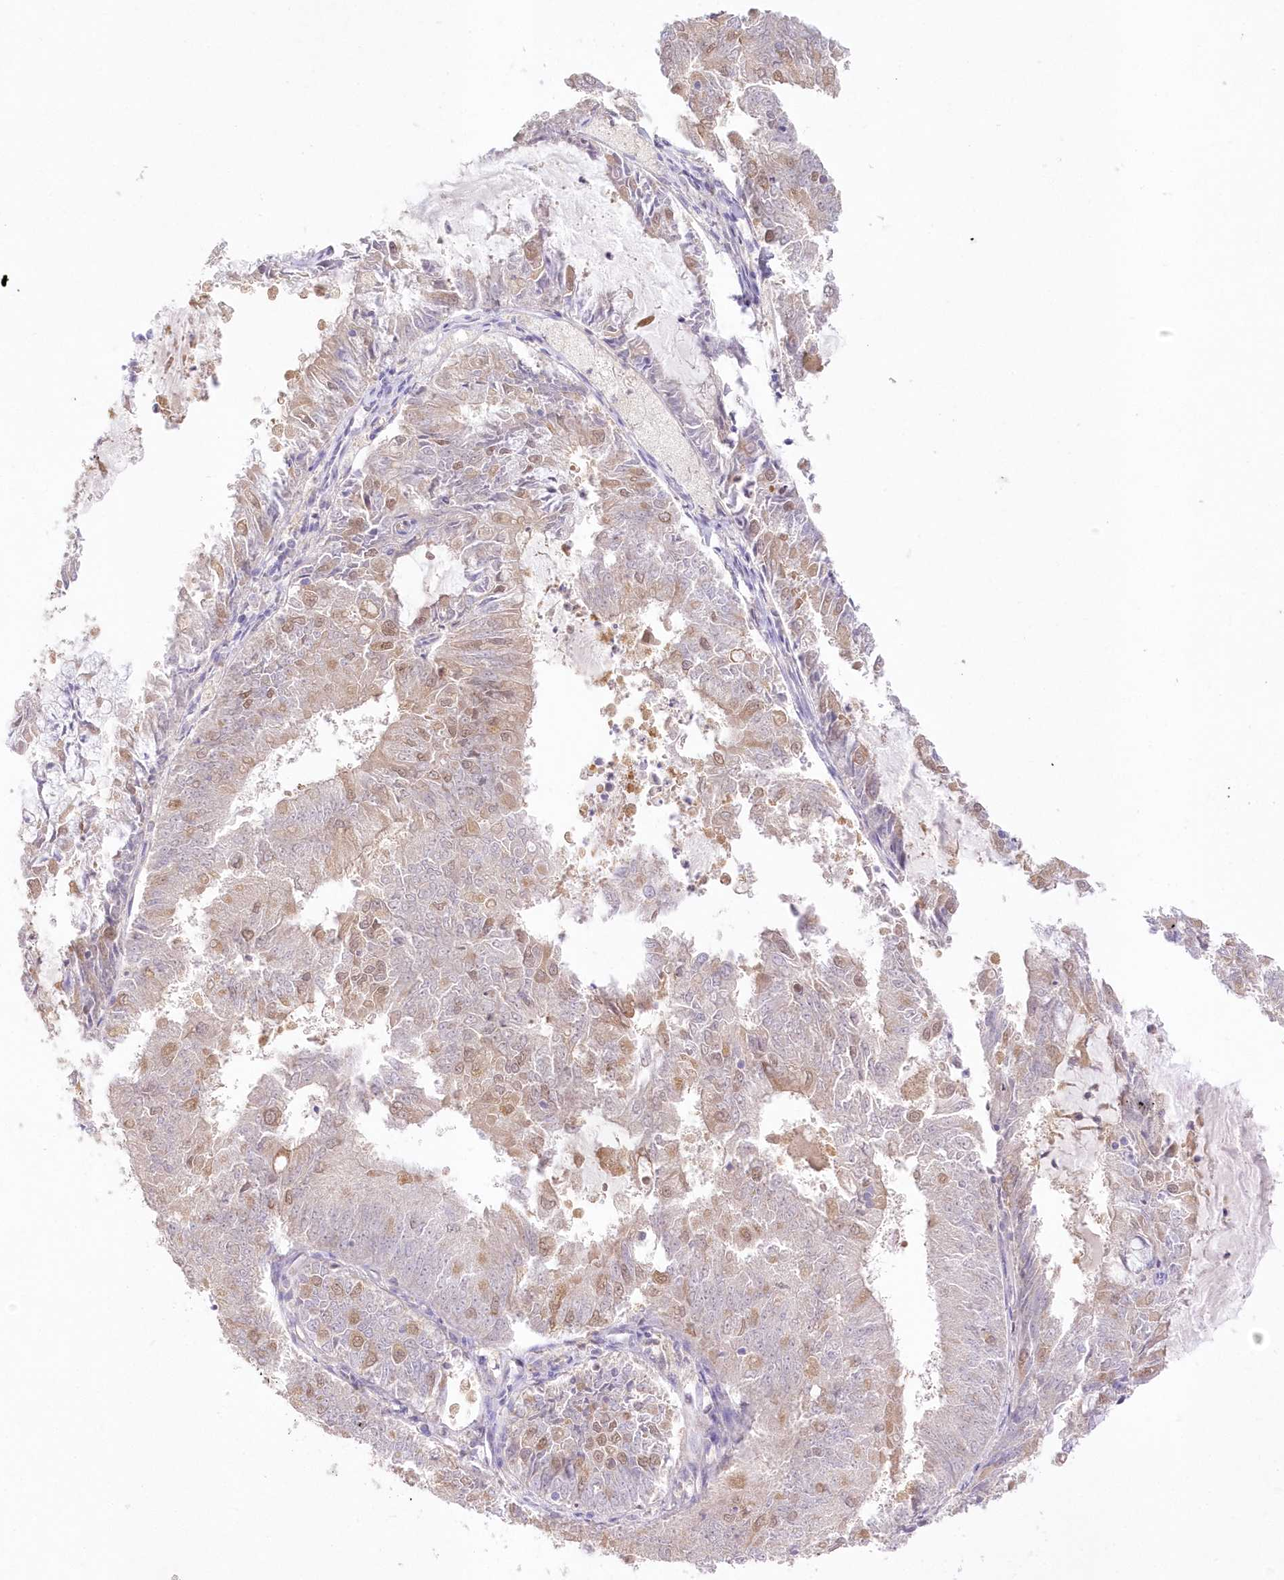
{"staining": {"intensity": "weak", "quantity": "<25%", "location": "cytoplasmic/membranous"}, "tissue": "endometrial cancer", "cell_type": "Tumor cells", "image_type": "cancer", "snomed": [{"axis": "morphology", "description": "Adenocarcinoma, NOS"}, {"axis": "topography", "description": "Endometrium"}], "caption": "Immunohistochemistry (IHC) of endometrial adenocarcinoma exhibits no expression in tumor cells.", "gene": "RNPEP", "patient": {"sex": "female", "age": 57}}